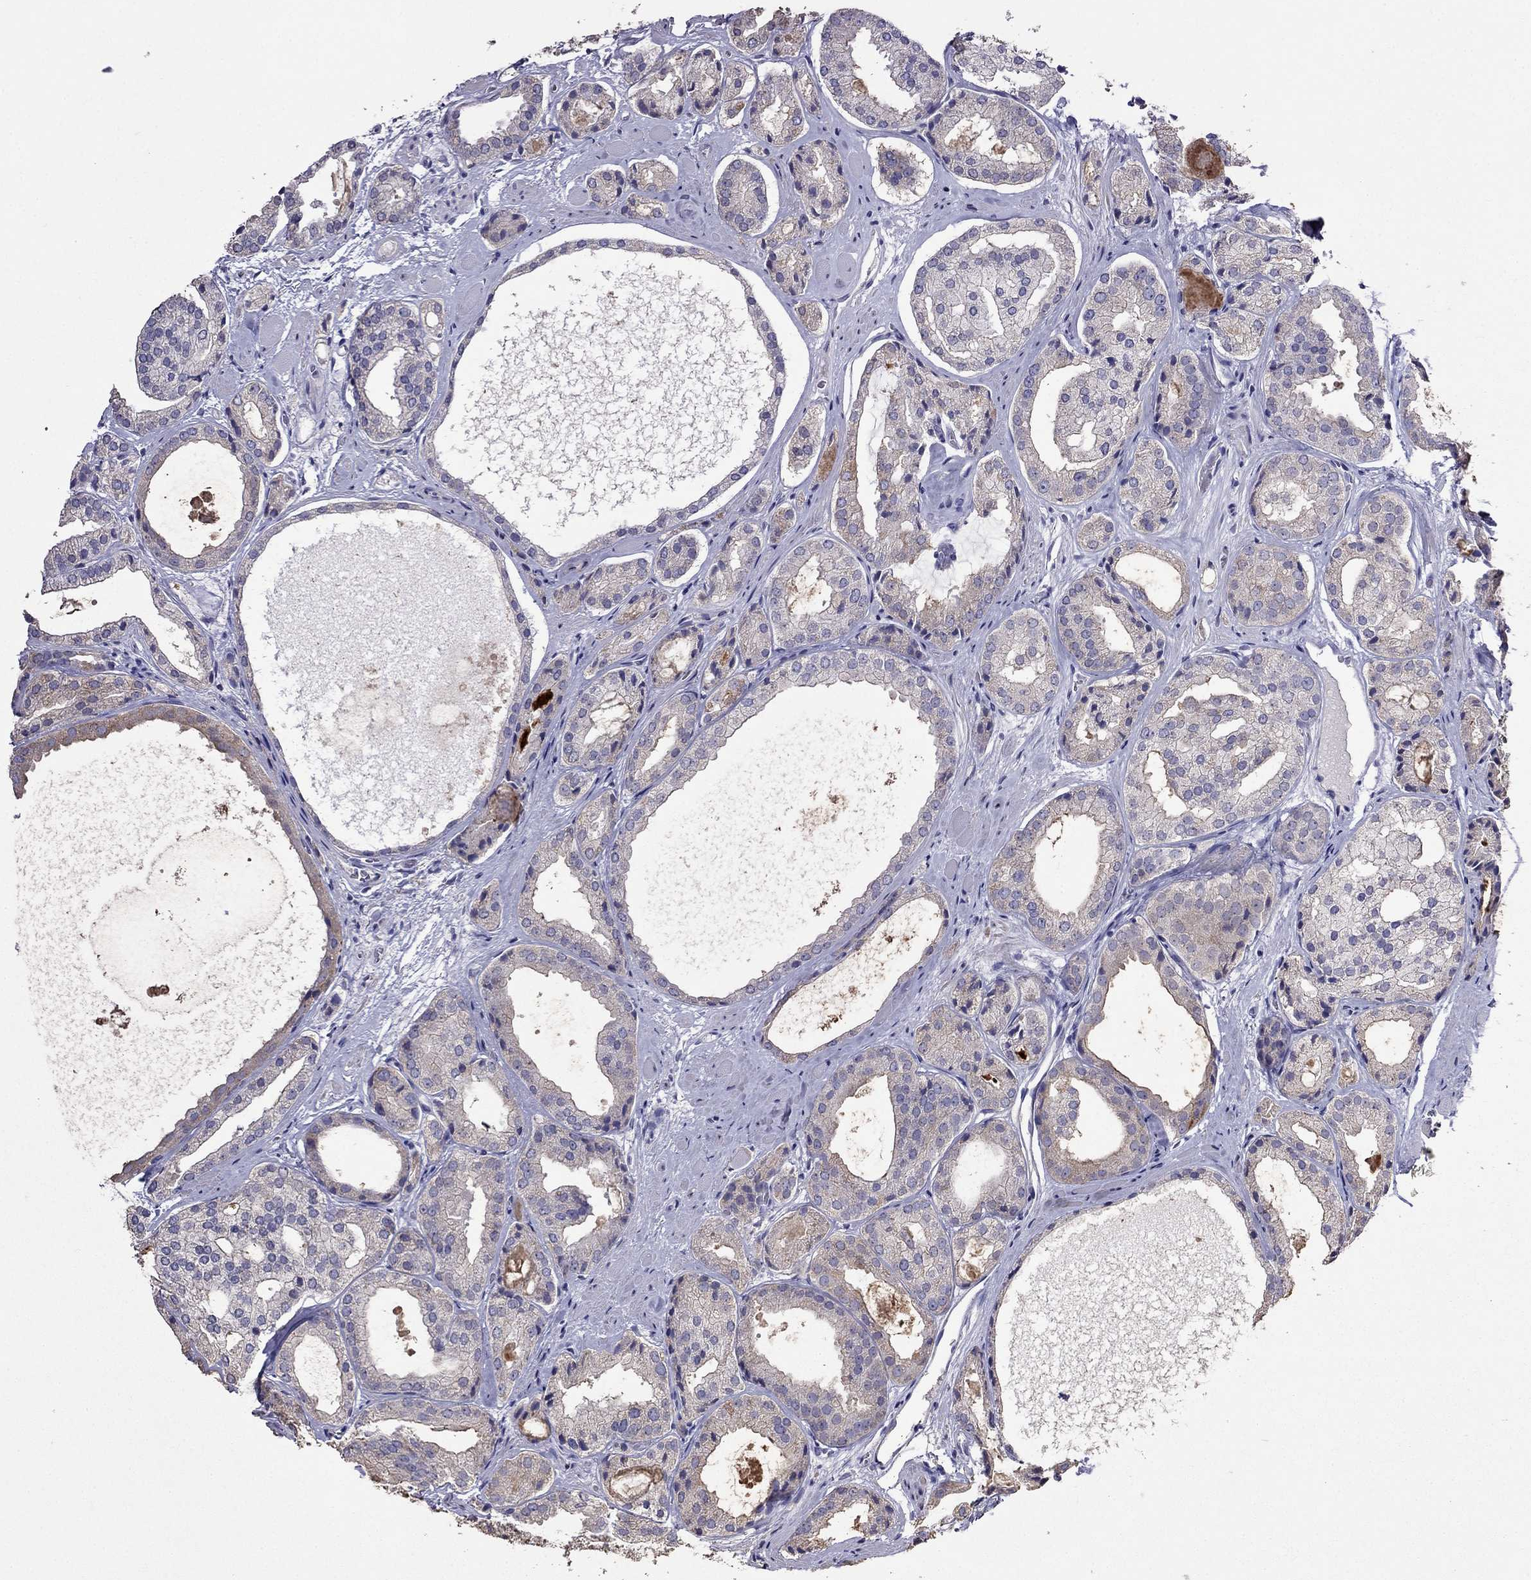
{"staining": {"intensity": "weak", "quantity": "<25%", "location": "cytoplasmic/membranous"}, "tissue": "prostate cancer", "cell_type": "Tumor cells", "image_type": "cancer", "snomed": [{"axis": "morphology", "description": "Adenocarcinoma, Low grade"}, {"axis": "topography", "description": "Prostate"}], "caption": "The photomicrograph exhibits no significant positivity in tumor cells of adenocarcinoma (low-grade) (prostate).", "gene": "AK5", "patient": {"sex": "male", "age": 69}}